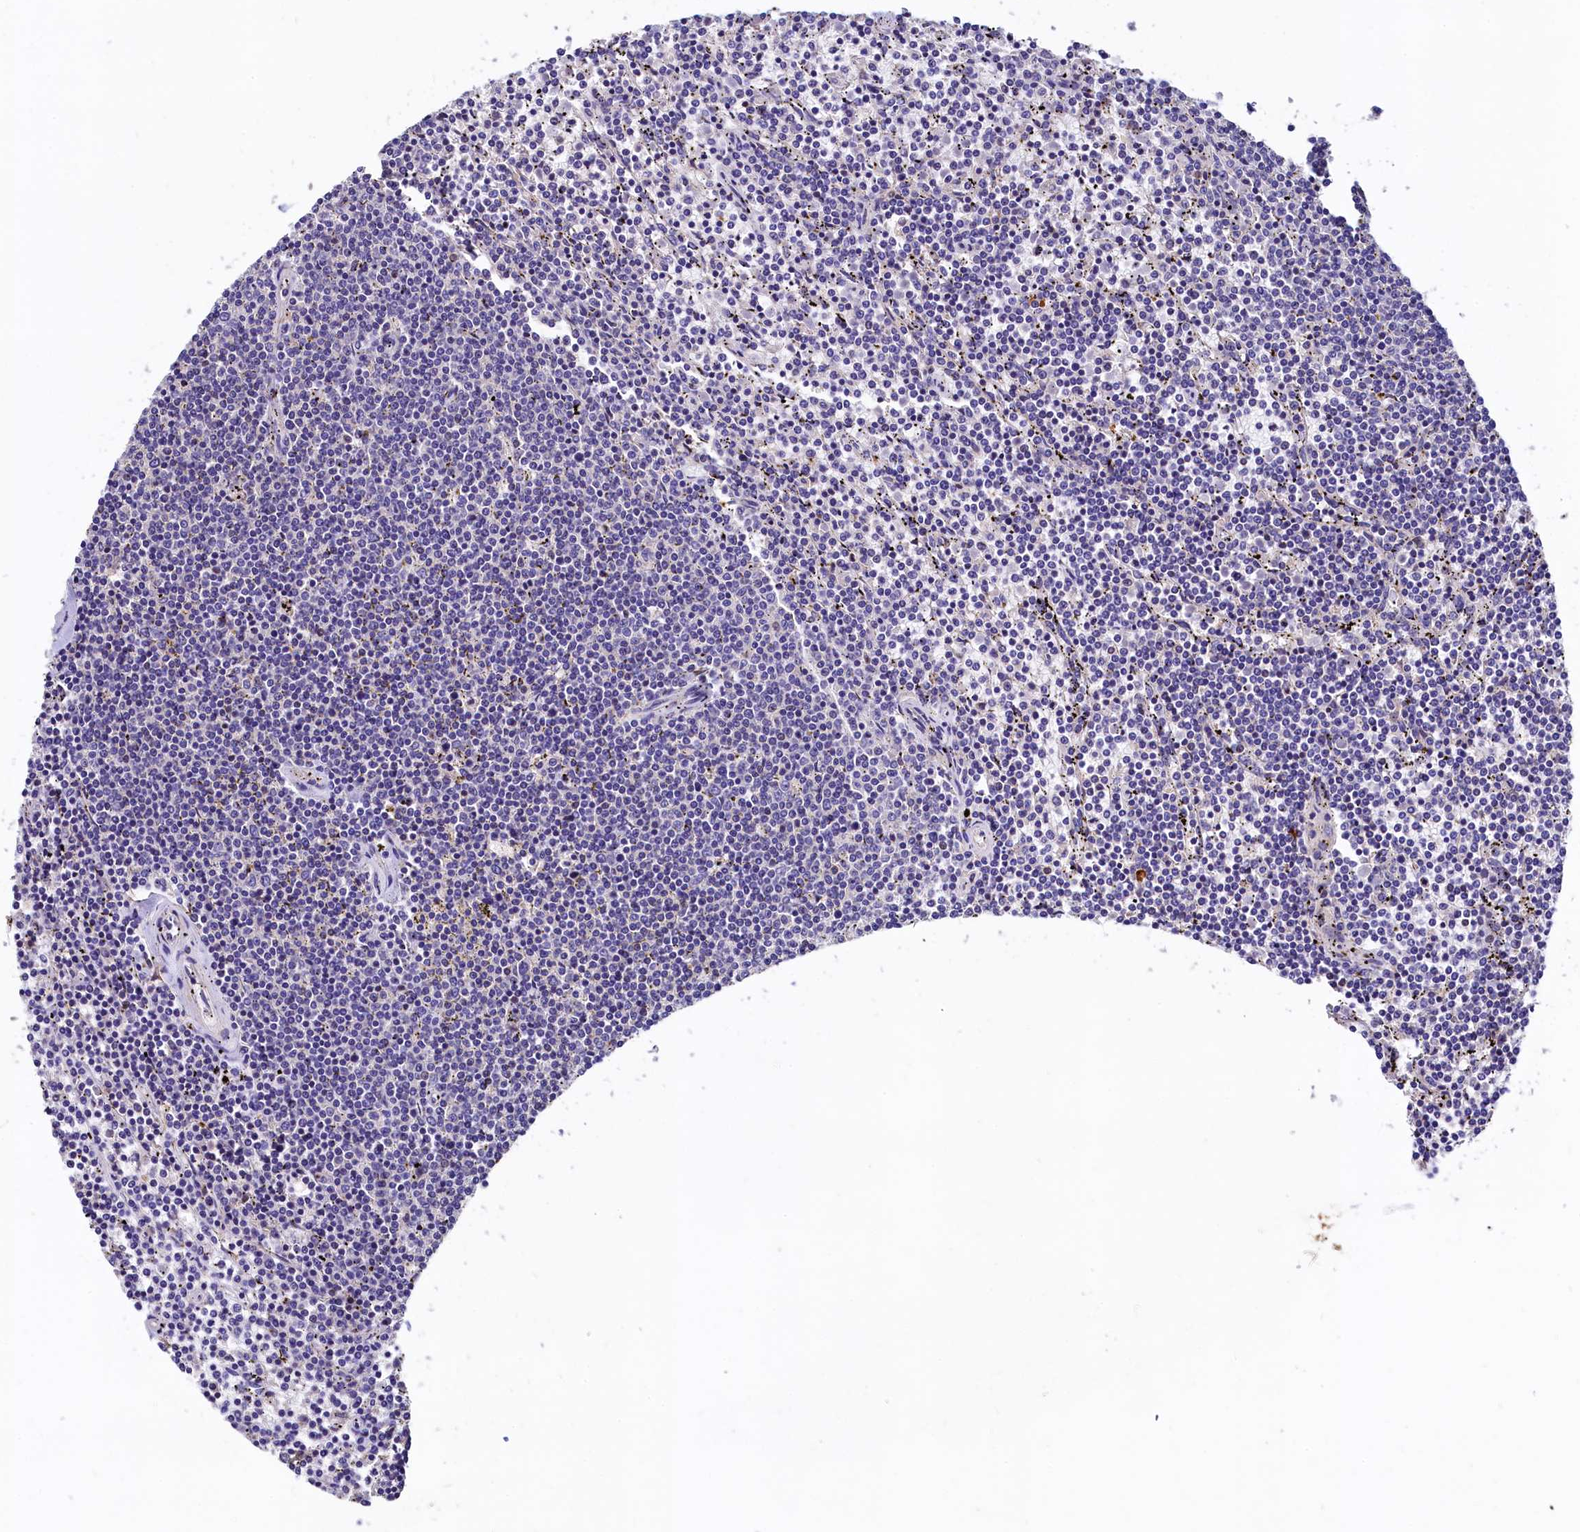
{"staining": {"intensity": "negative", "quantity": "none", "location": "none"}, "tissue": "lymphoma", "cell_type": "Tumor cells", "image_type": "cancer", "snomed": [{"axis": "morphology", "description": "Malignant lymphoma, non-Hodgkin's type, Low grade"}, {"axis": "topography", "description": "Spleen"}], "caption": "The histopathology image shows no staining of tumor cells in malignant lymphoma, non-Hodgkin's type (low-grade).", "gene": "EPS8L2", "patient": {"sex": "female", "age": 50}}